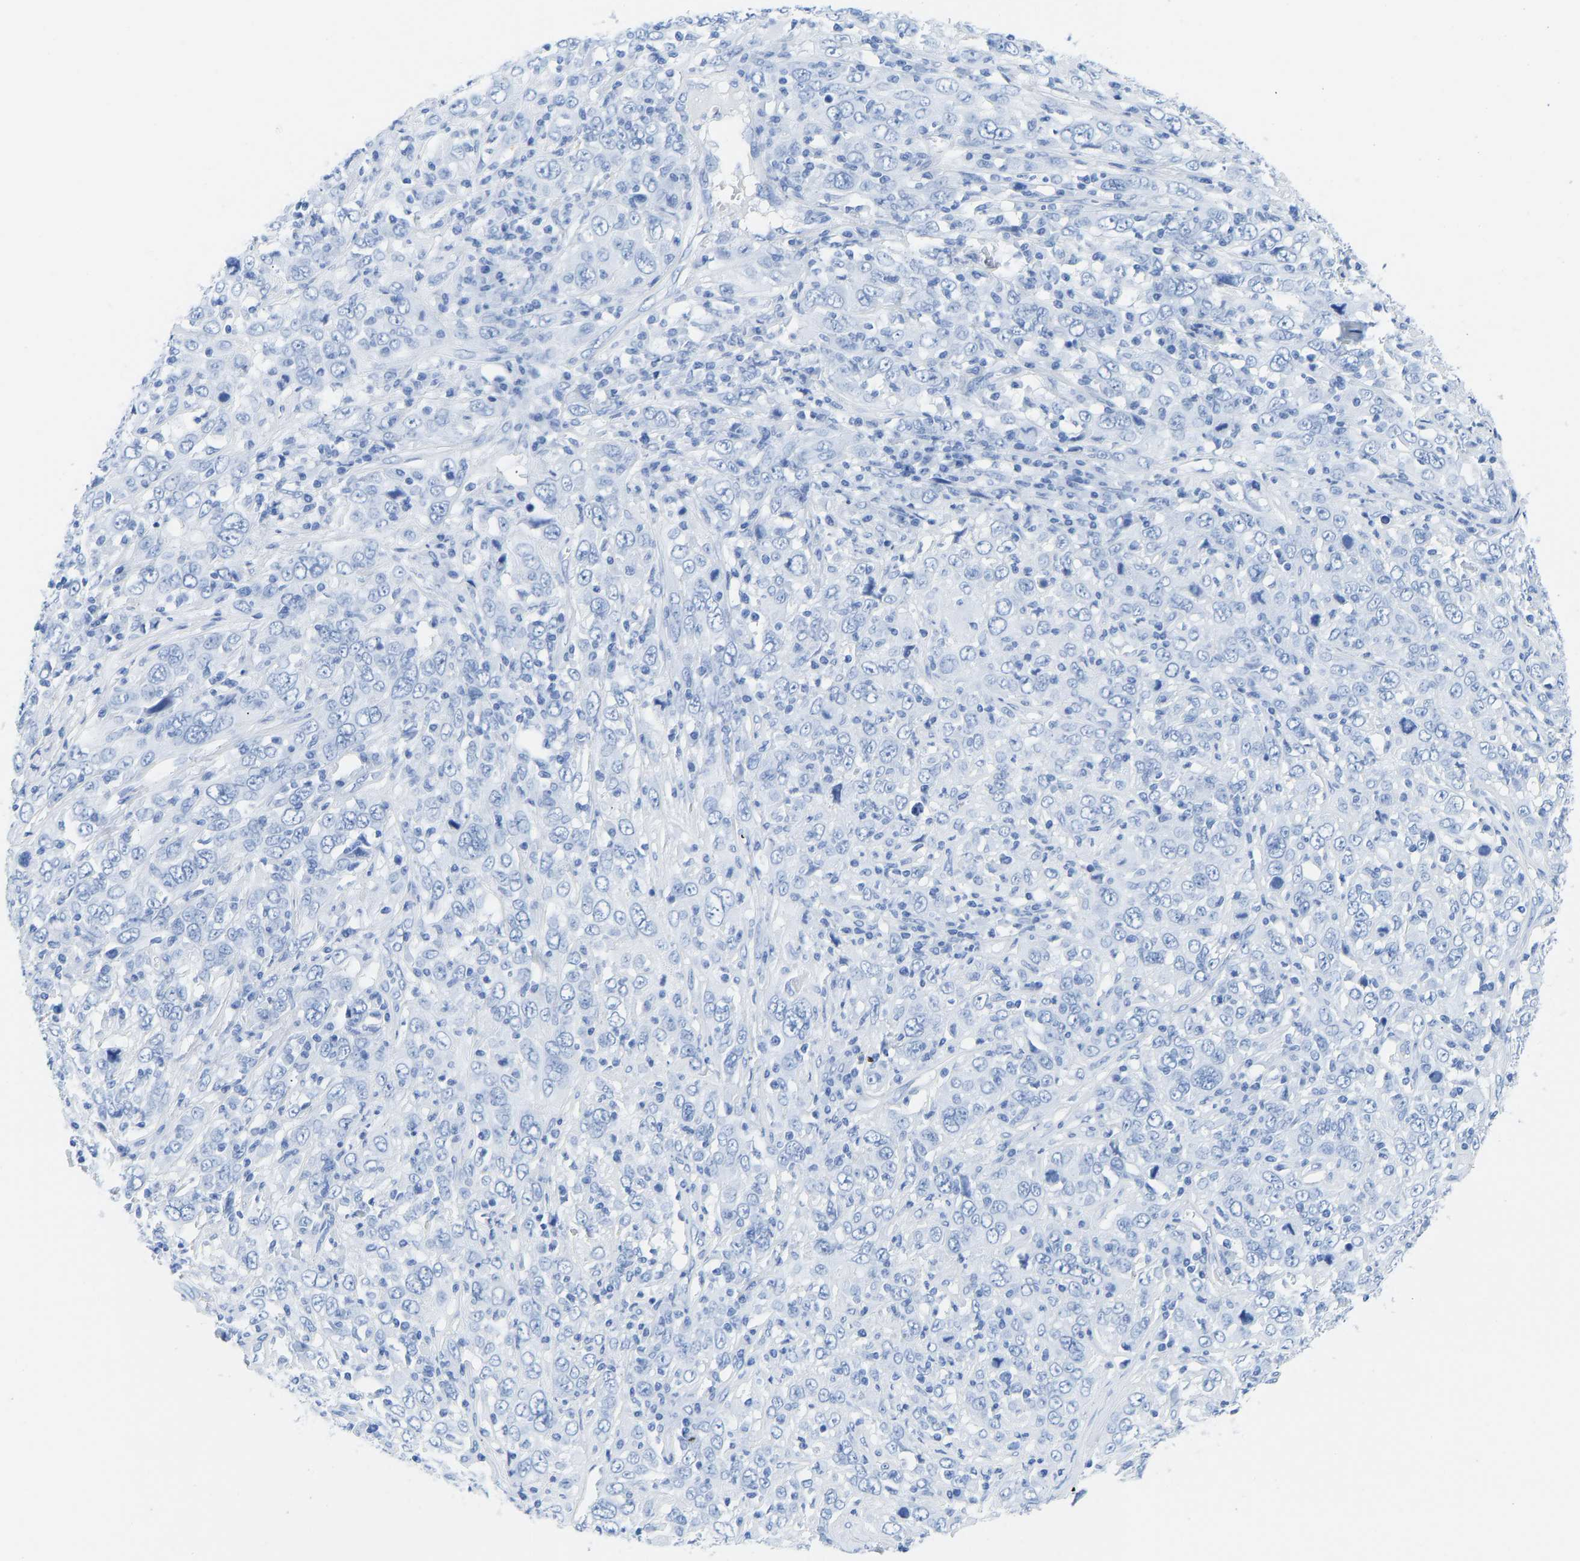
{"staining": {"intensity": "negative", "quantity": "none", "location": "none"}, "tissue": "cervical cancer", "cell_type": "Tumor cells", "image_type": "cancer", "snomed": [{"axis": "morphology", "description": "Squamous cell carcinoma, NOS"}, {"axis": "topography", "description": "Cervix"}], "caption": "Human cervical squamous cell carcinoma stained for a protein using IHC exhibits no positivity in tumor cells.", "gene": "ELMO2", "patient": {"sex": "female", "age": 46}}